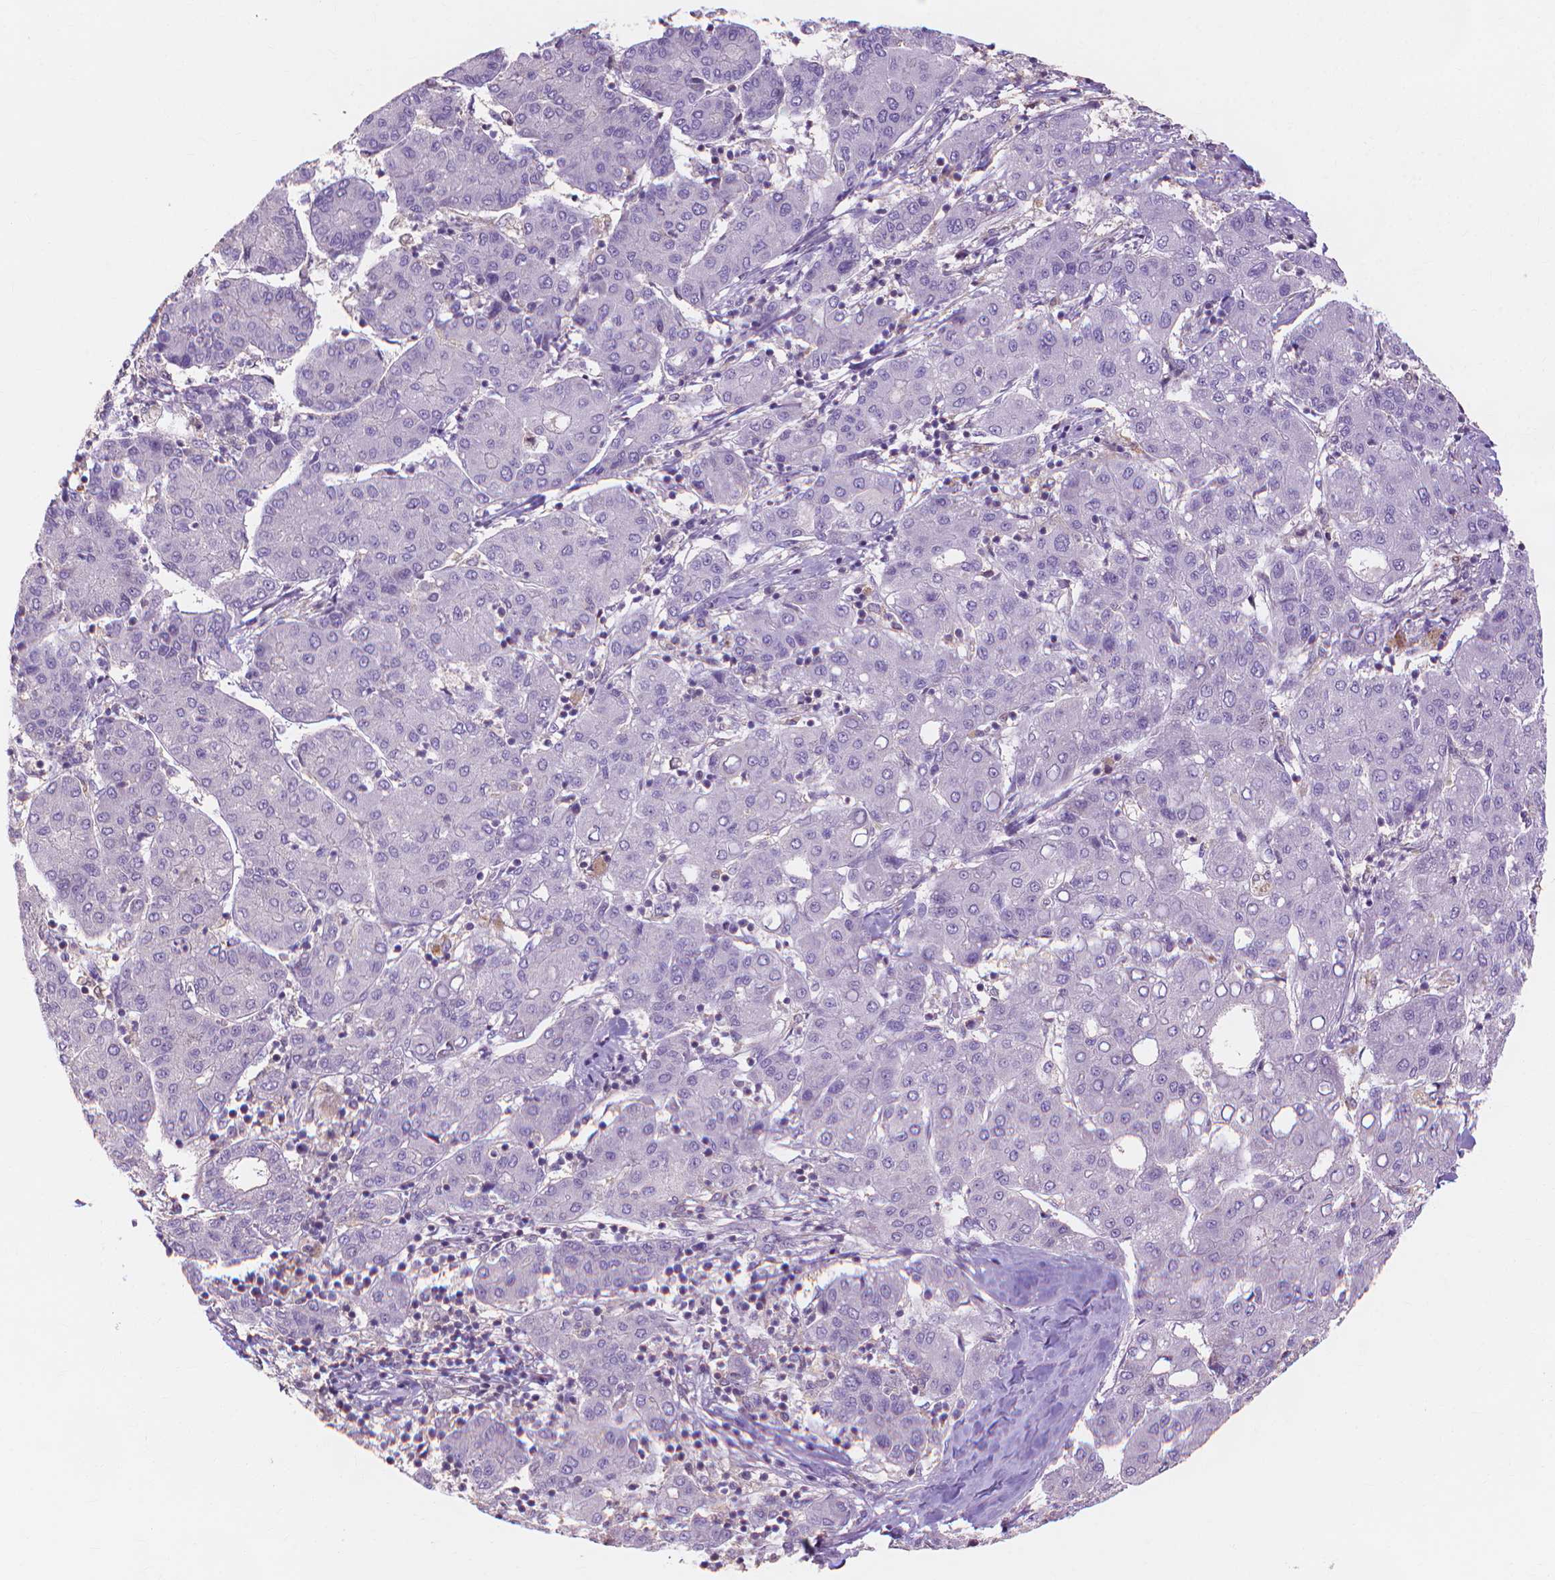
{"staining": {"intensity": "negative", "quantity": "none", "location": "none"}, "tissue": "liver cancer", "cell_type": "Tumor cells", "image_type": "cancer", "snomed": [{"axis": "morphology", "description": "Carcinoma, Hepatocellular, NOS"}, {"axis": "topography", "description": "Liver"}], "caption": "Tumor cells show no significant protein positivity in liver cancer (hepatocellular carcinoma).", "gene": "PRDM13", "patient": {"sex": "male", "age": 65}}